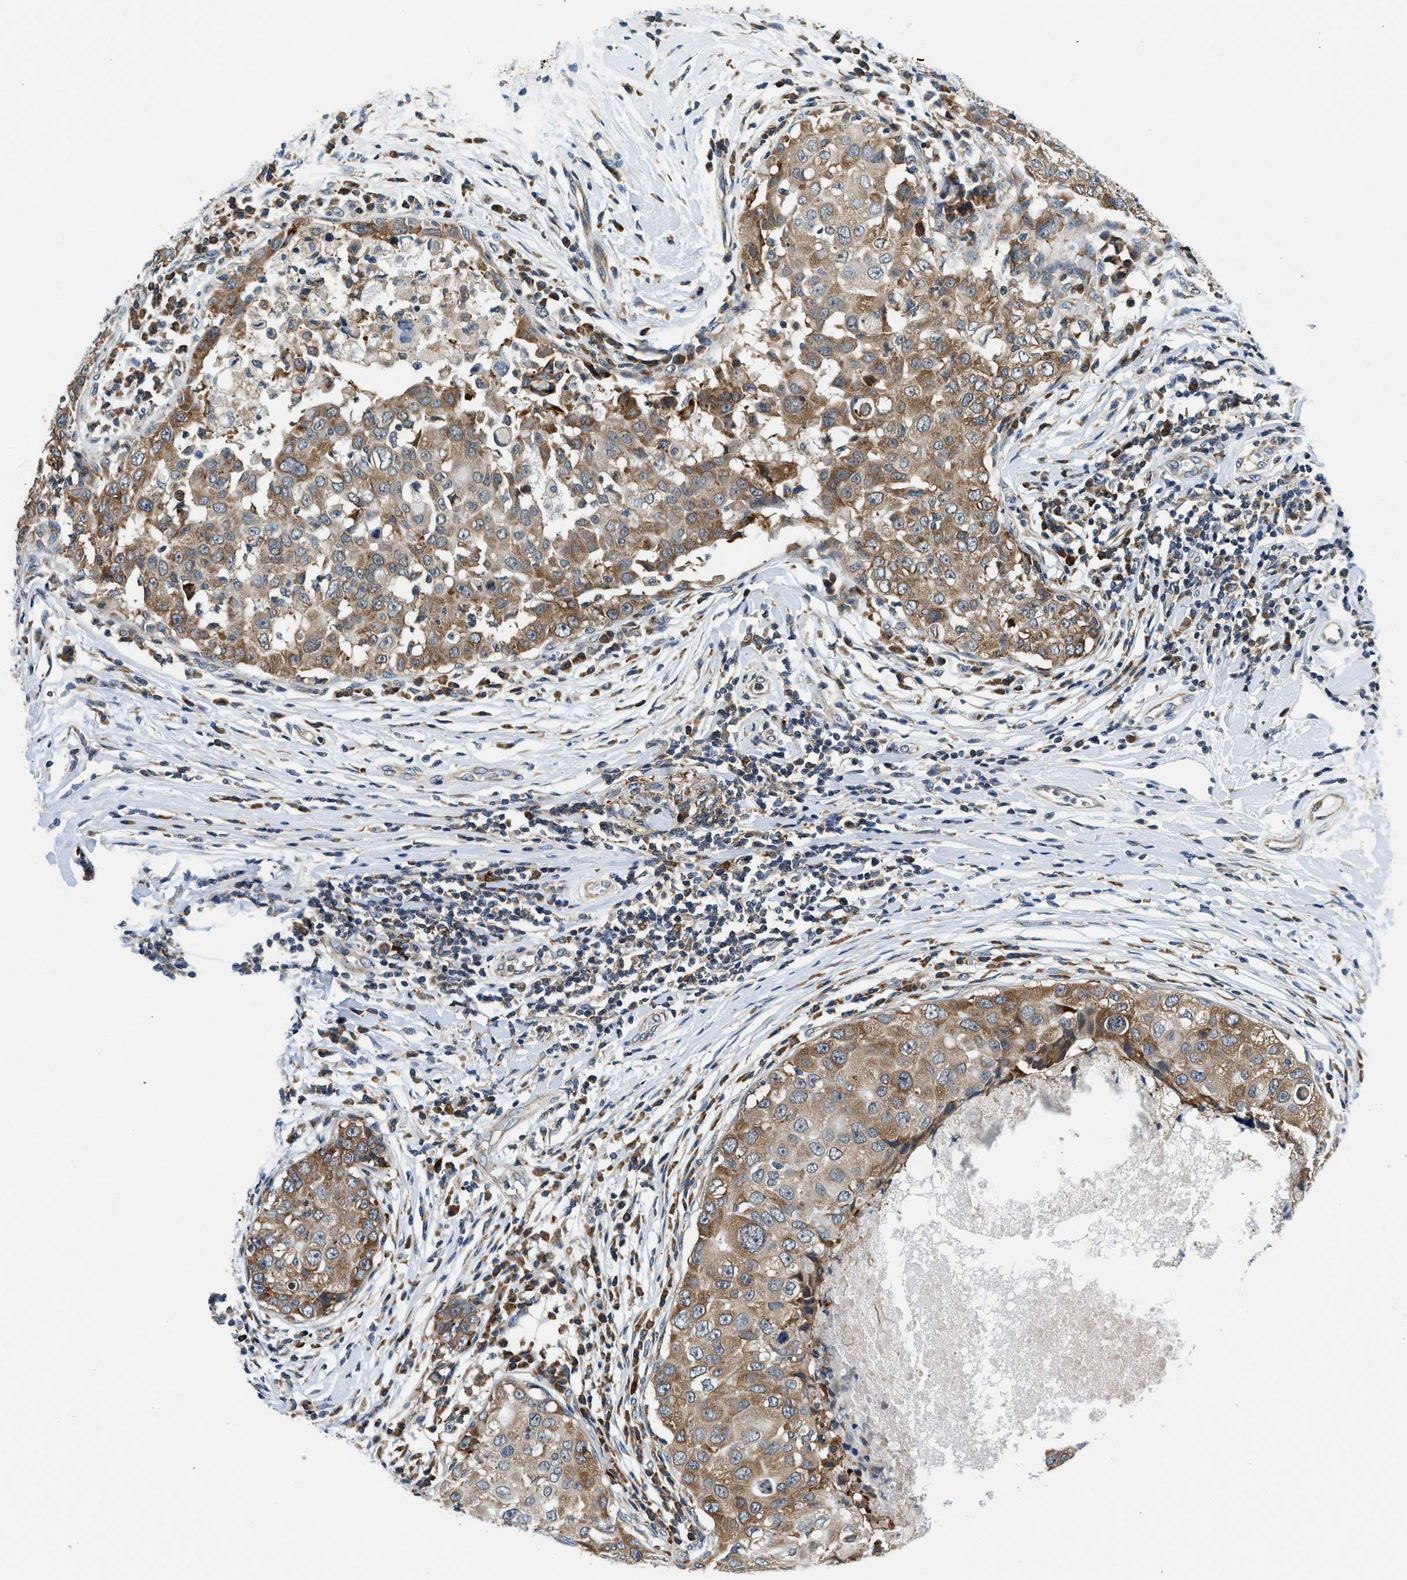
{"staining": {"intensity": "moderate", "quantity": ">75%", "location": "cytoplasmic/membranous"}, "tissue": "breast cancer", "cell_type": "Tumor cells", "image_type": "cancer", "snomed": [{"axis": "morphology", "description": "Duct carcinoma"}, {"axis": "topography", "description": "Breast"}], "caption": "Human breast invasive ductal carcinoma stained for a protein (brown) shows moderate cytoplasmic/membranous positive expression in about >75% of tumor cells.", "gene": "PA2G4", "patient": {"sex": "female", "age": 27}}